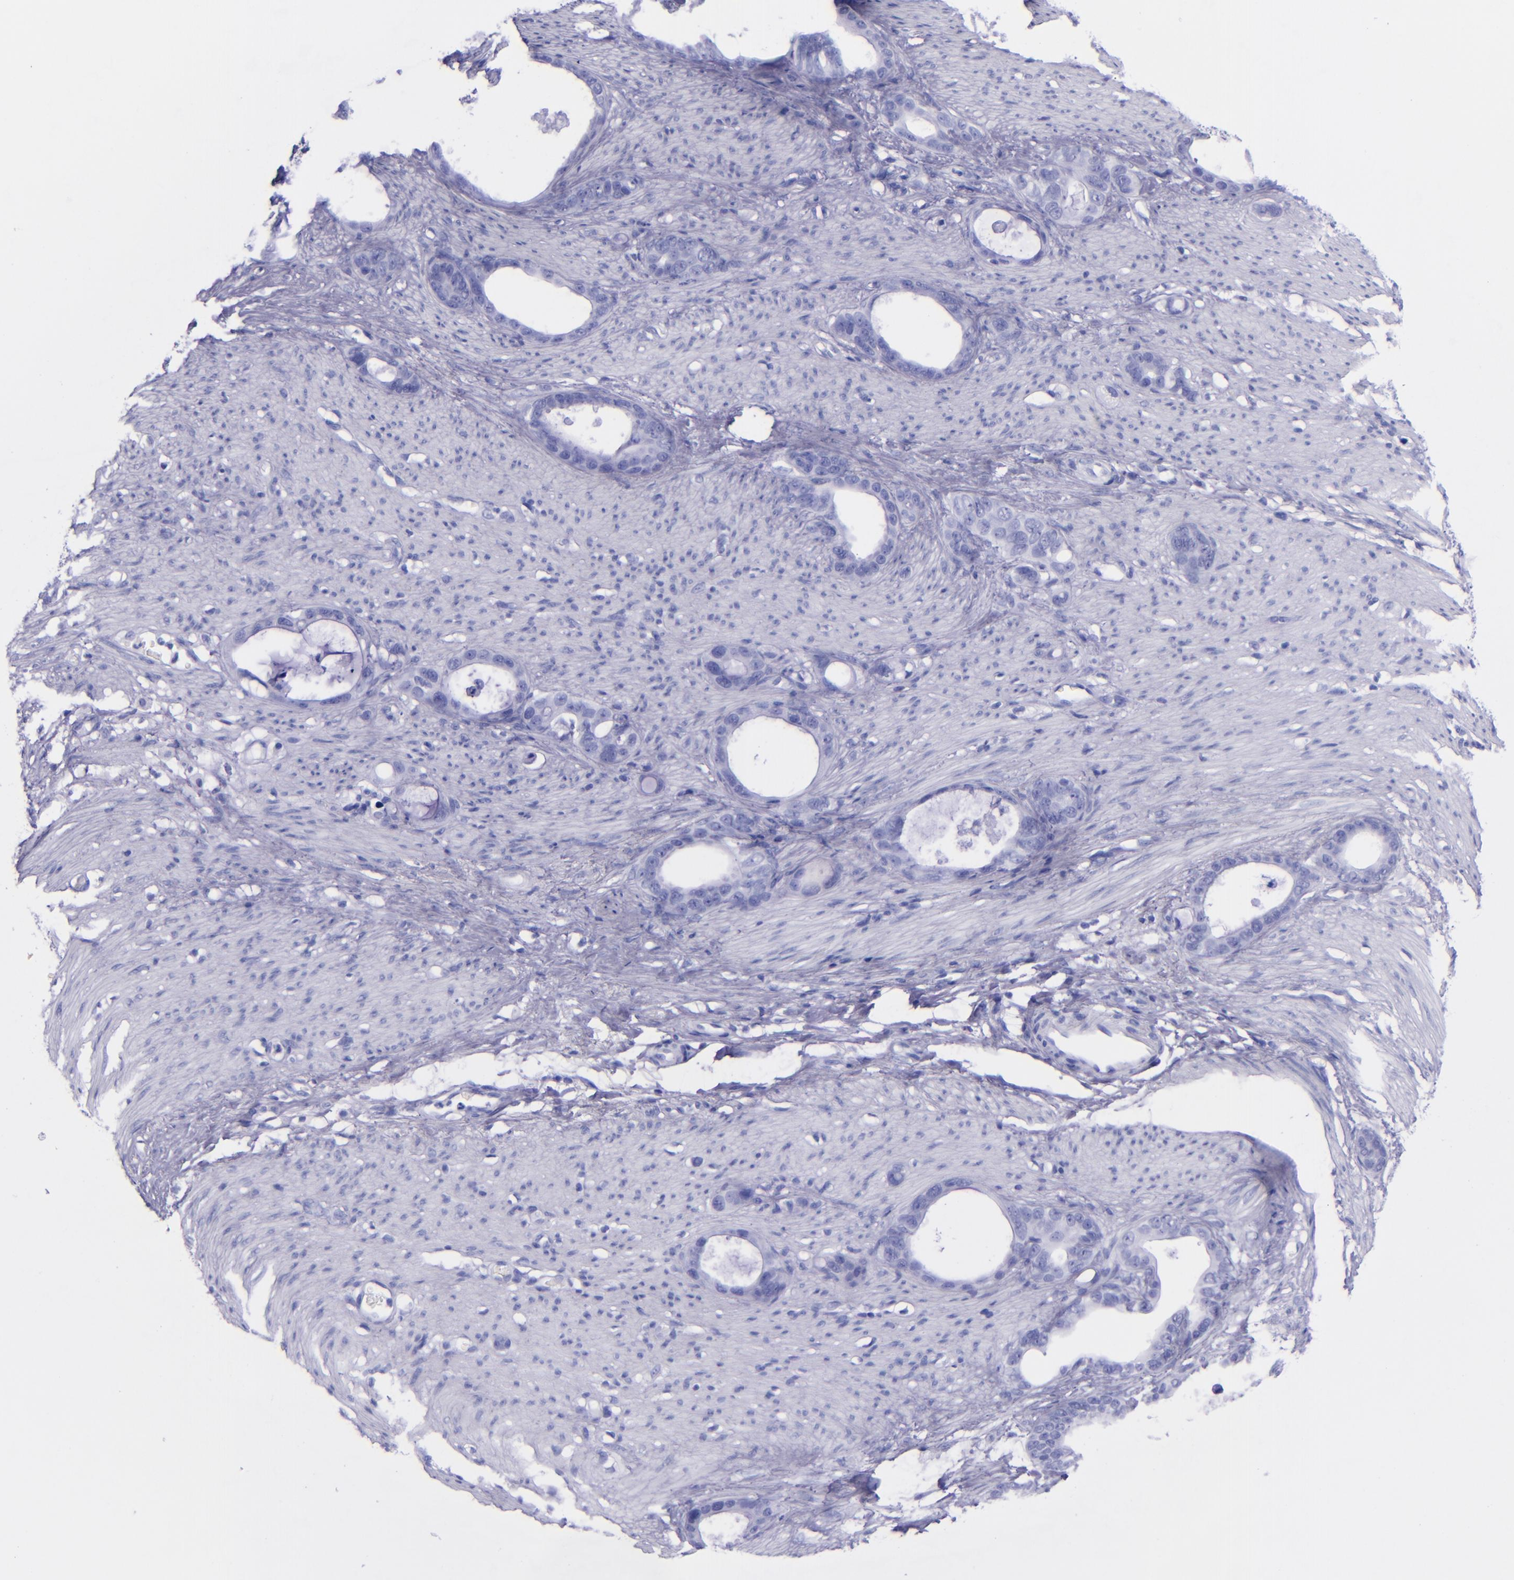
{"staining": {"intensity": "negative", "quantity": "none", "location": "none"}, "tissue": "stomach cancer", "cell_type": "Tumor cells", "image_type": "cancer", "snomed": [{"axis": "morphology", "description": "Adenocarcinoma, NOS"}, {"axis": "topography", "description": "Stomach"}], "caption": "This is a photomicrograph of immunohistochemistry staining of adenocarcinoma (stomach), which shows no expression in tumor cells.", "gene": "LAG3", "patient": {"sex": "female", "age": 75}}